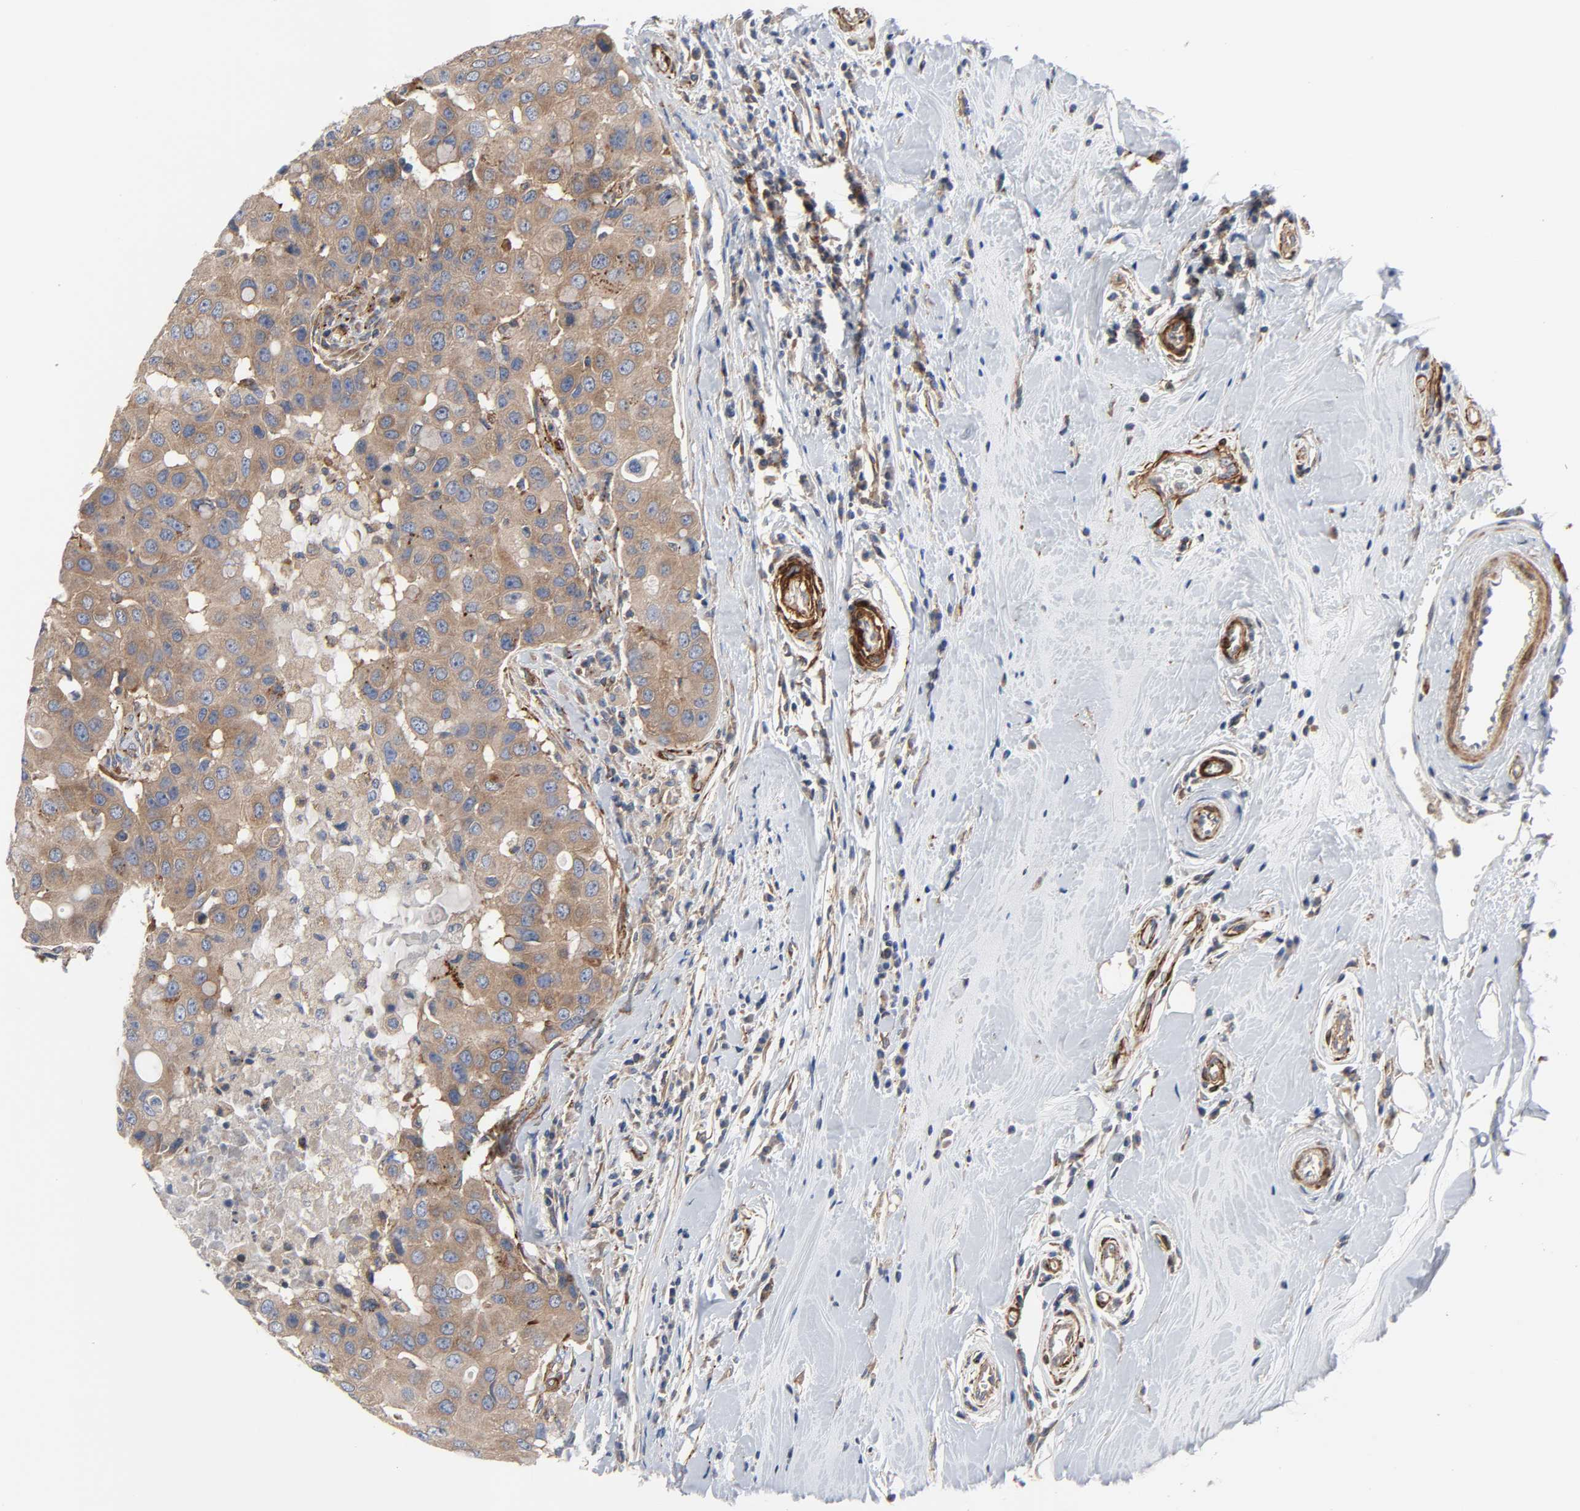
{"staining": {"intensity": "moderate", "quantity": ">75%", "location": "cytoplasmic/membranous"}, "tissue": "breast cancer", "cell_type": "Tumor cells", "image_type": "cancer", "snomed": [{"axis": "morphology", "description": "Duct carcinoma"}, {"axis": "topography", "description": "Breast"}], "caption": "Protein expression by immunohistochemistry (IHC) exhibits moderate cytoplasmic/membranous positivity in approximately >75% of tumor cells in breast invasive ductal carcinoma.", "gene": "ARHGAP1", "patient": {"sex": "female", "age": 27}}